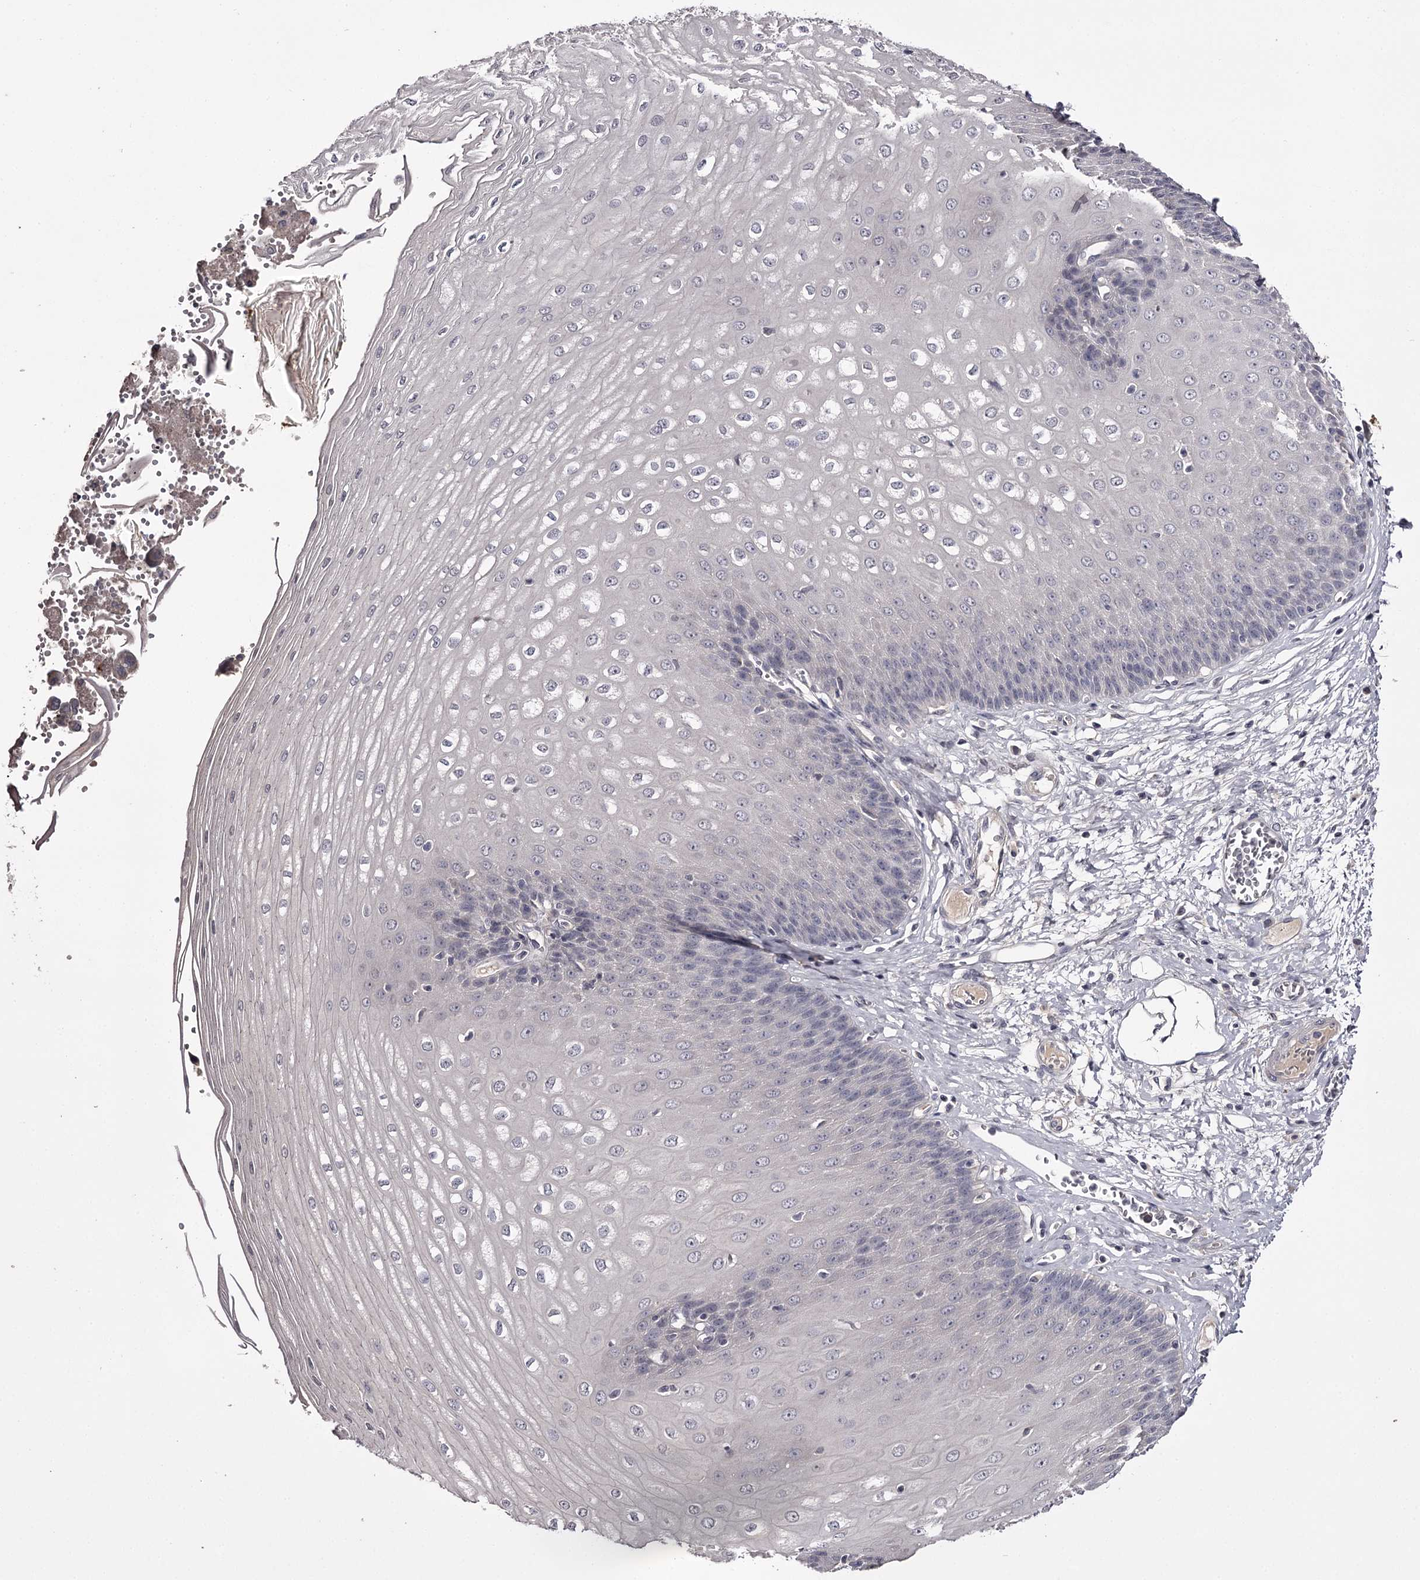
{"staining": {"intensity": "negative", "quantity": "none", "location": "none"}, "tissue": "esophagus", "cell_type": "Squamous epithelial cells", "image_type": "normal", "snomed": [{"axis": "morphology", "description": "Normal tissue, NOS"}, {"axis": "topography", "description": "Esophagus"}], "caption": "Immunohistochemical staining of benign esophagus reveals no significant positivity in squamous epithelial cells.", "gene": "PRM2", "patient": {"sex": "male", "age": 60}}